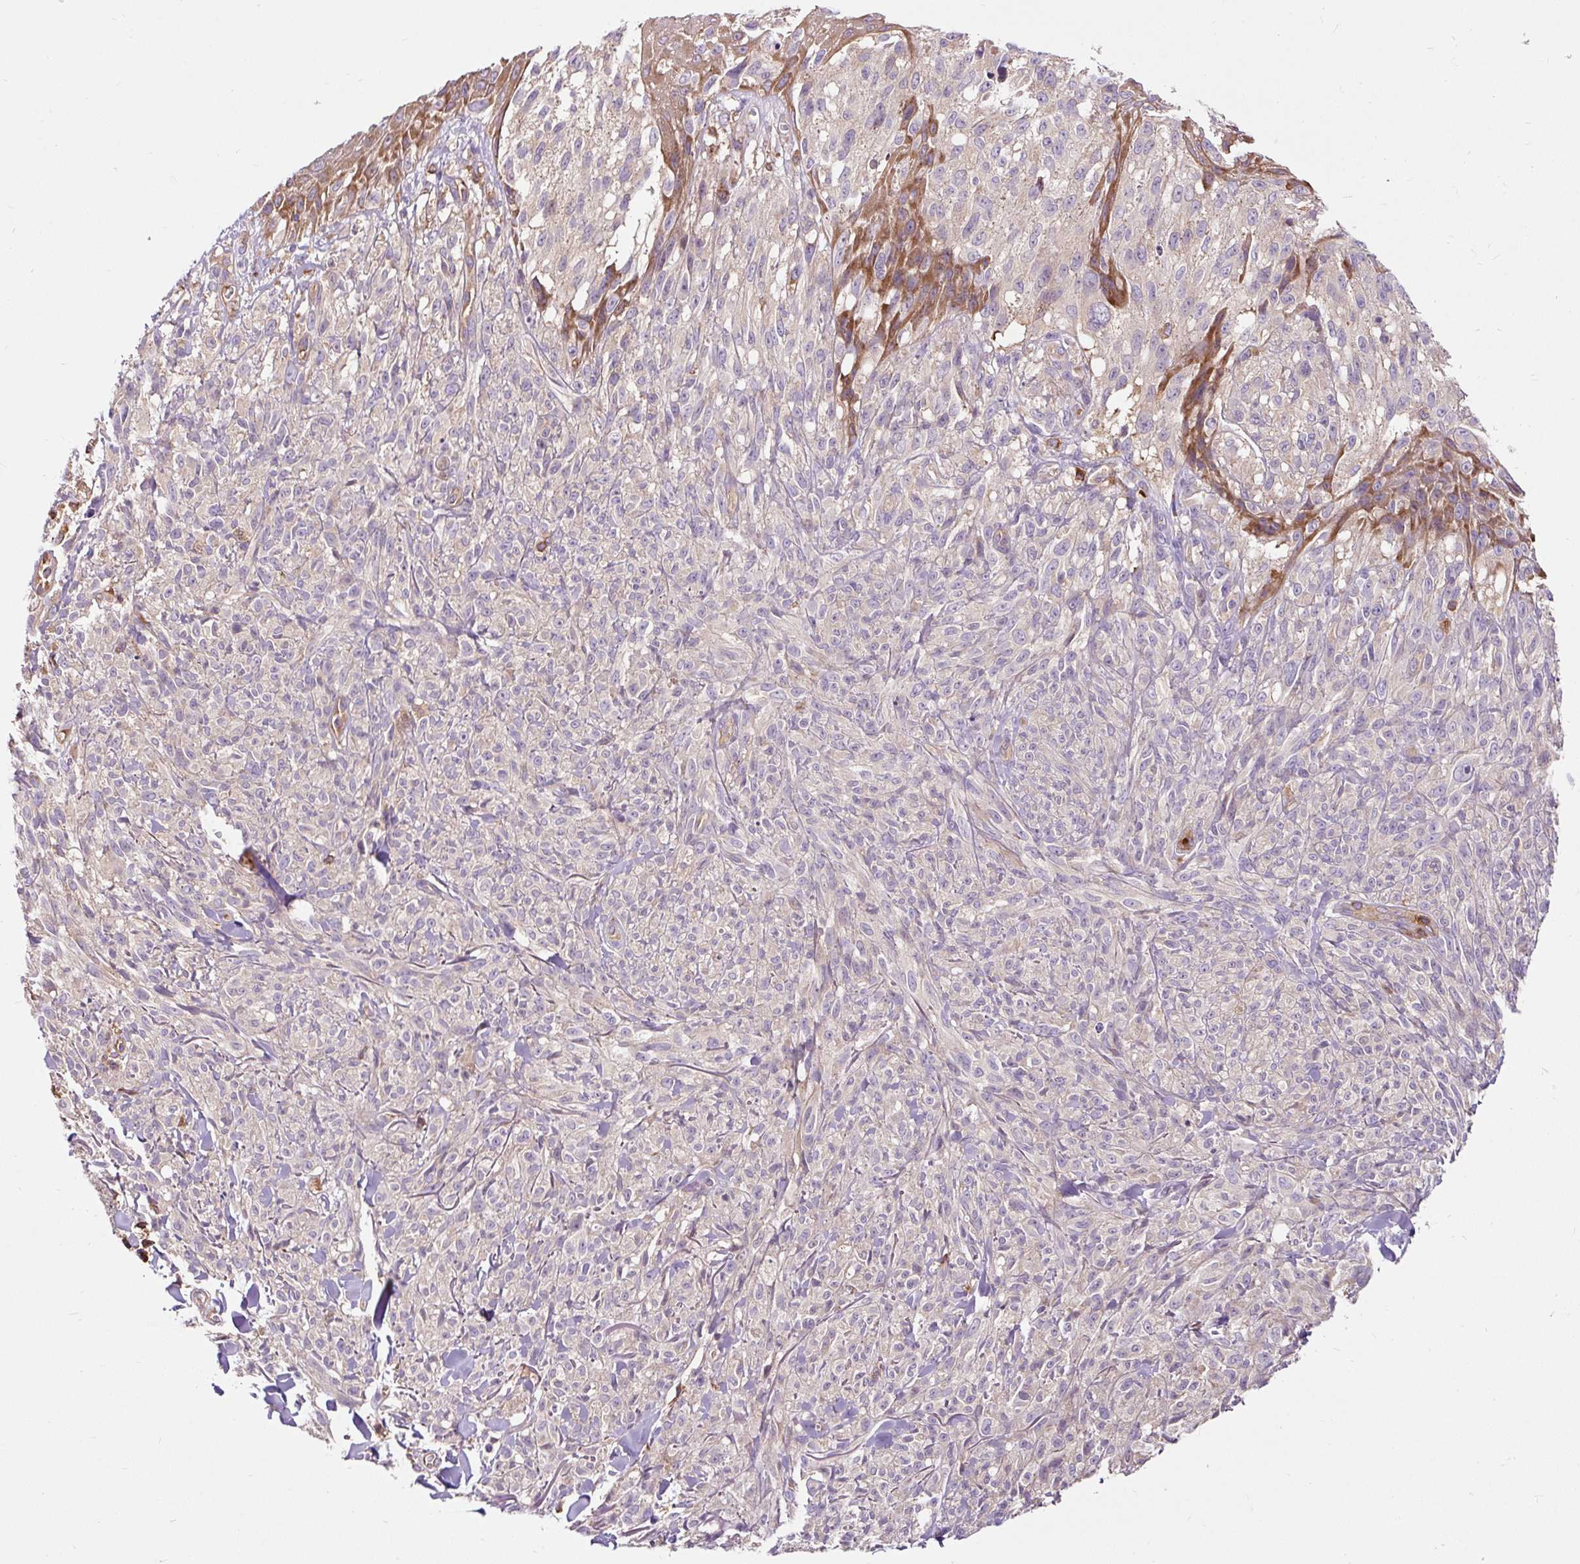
{"staining": {"intensity": "negative", "quantity": "none", "location": "none"}, "tissue": "melanoma", "cell_type": "Tumor cells", "image_type": "cancer", "snomed": [{"axis": "morphology", "description": "Malignant melanoma, NOS"}, {"axis": "topography", "description": "Skin of upper arm"}], "caption": "Tumor cells are negative for protein expression in human melanoma.", "gene": "CISD3", "patient": {"sex": "female", "age": 65}}